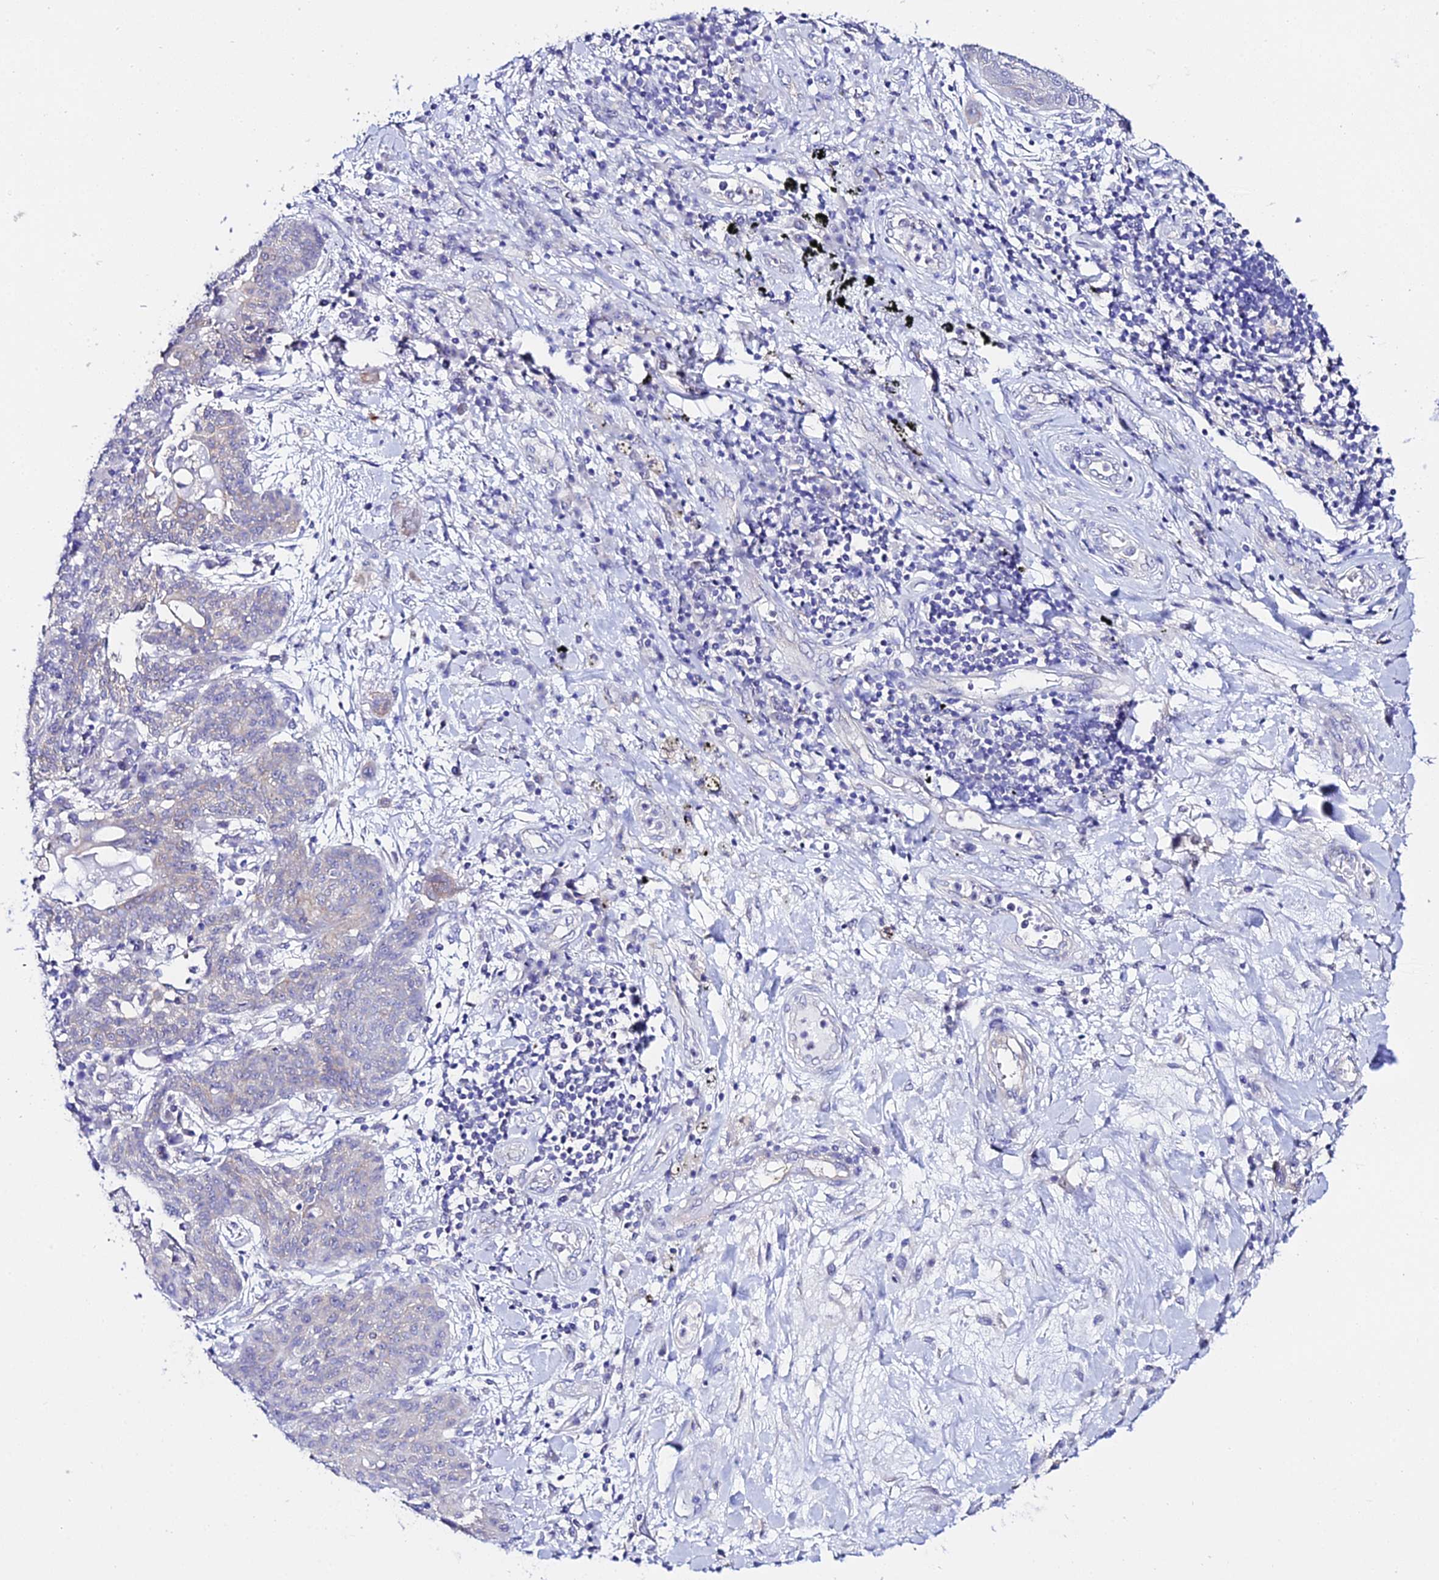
{"staining": {"intensity": "negative", "quantity": "none", "location": "none"}, "tissue": "lung cancer", "cell_type": "Tumor cells", "image_type": "cancer", "snomed": [{"axis": "morphology", "description": "Squamous cell carcinoma, NOS"}, {"axis": "topography", "description": "Lung"}], "caption": "An immunohistochemistry (IHC) photomicrograph of lung squamous cell carcinoma is shown. There is no staining in tumor cells of lung squamous cell carcinoma.", "gene": "ATG16L2", "patient": {"sex": "female", "age": 70}}